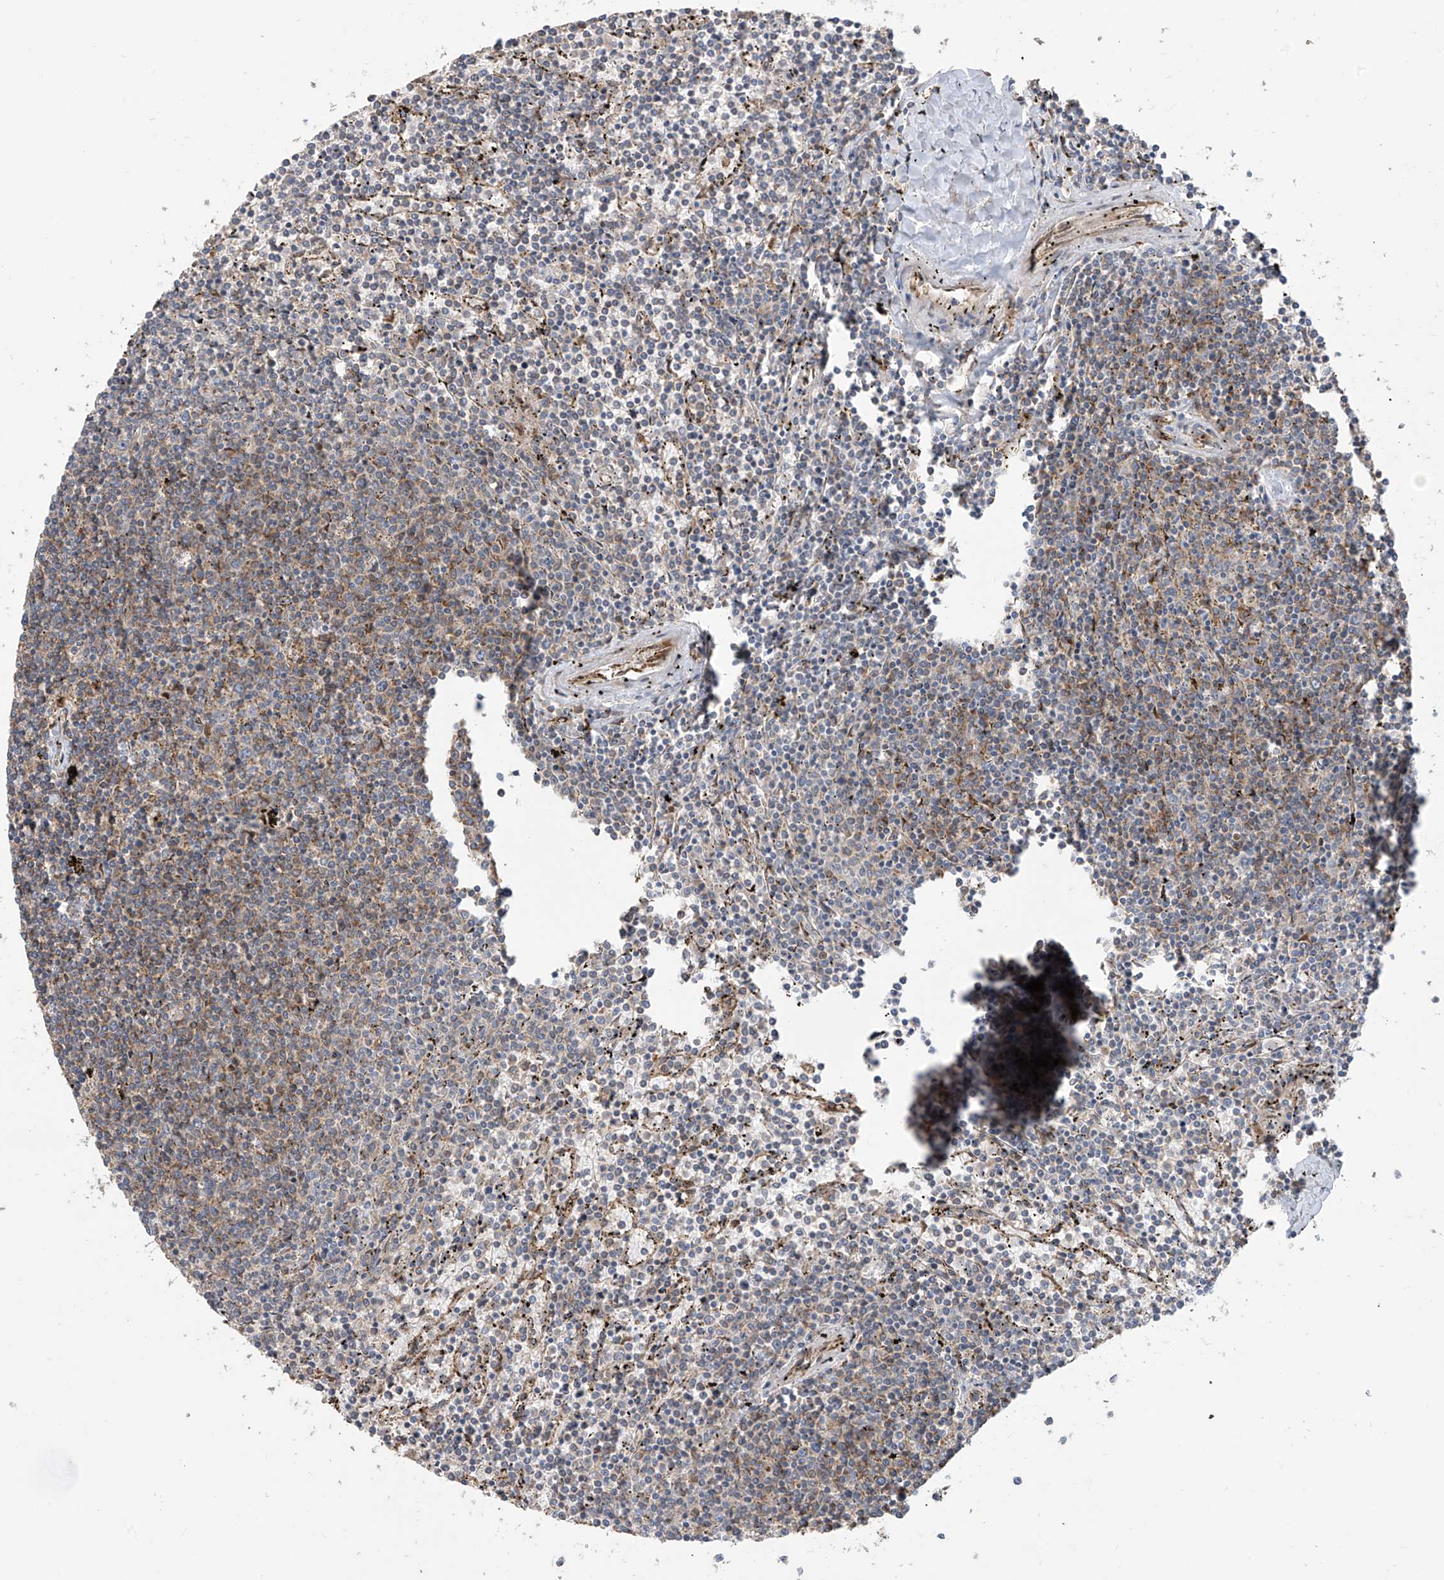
{"staining": {"intensity": "negative", "quantity": "none", "location": "none"}, "tissue": "lymphoma", "cell_type": "Tumor cells", "image_type": "cancer", "snomed": [{"axis": "morphology", "description": "Malignant lymphoma, non-Hodgkin's type, Low grade"}, {"axis": "topography", "description": "Spleen"}], "caption": "This is an IHC photomicrograph of human lymphoma. There is no expression in tumor cells.", "gene": "ABTB1", "patient": {"sex": "female", "age": 50}}